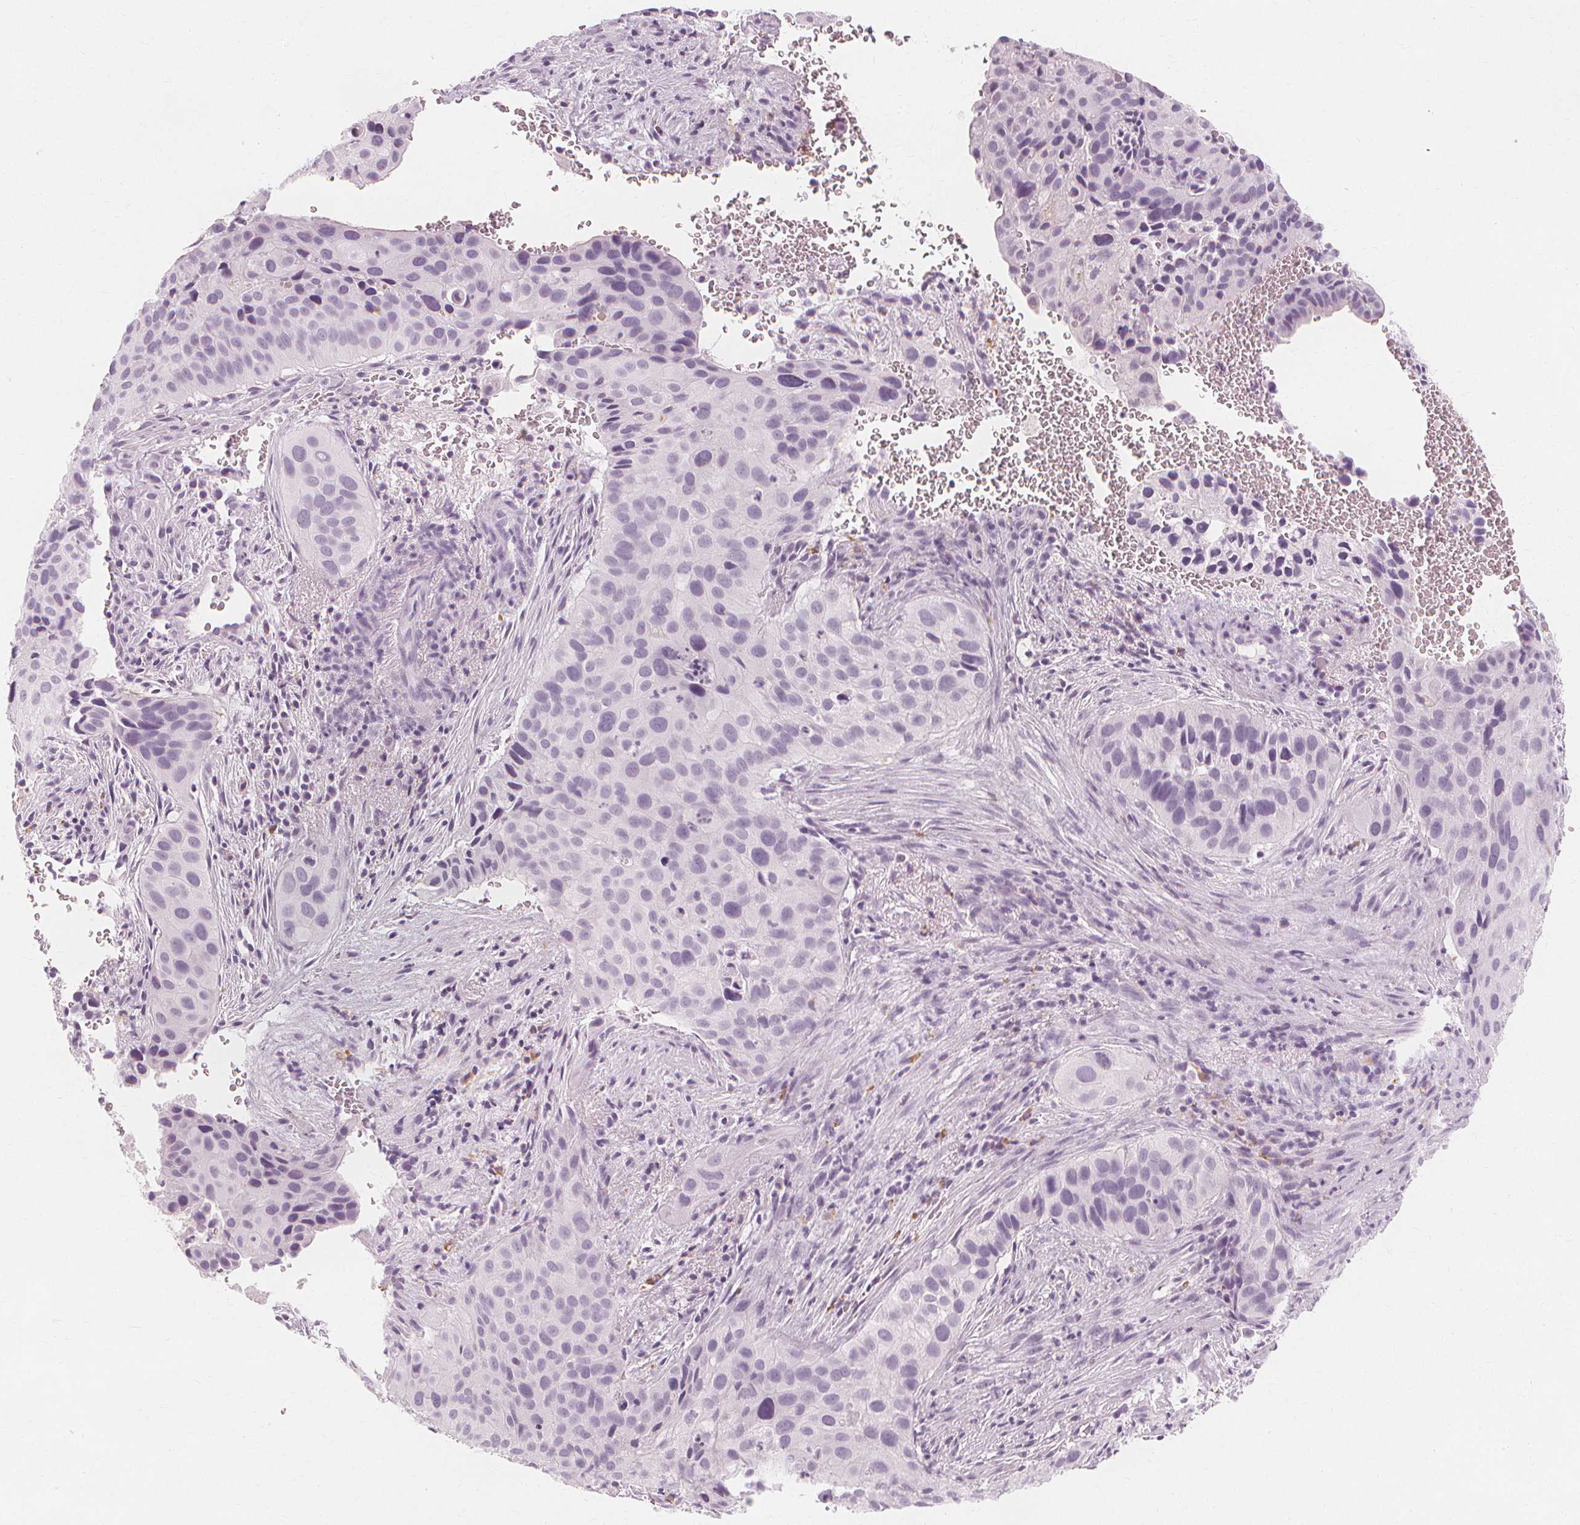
{"staining": {"intensity": "negative", "quantity": "none", "location": "none"}, "tissue": "cervical cancer", "cell_type": "Tumor cells", "image_type": "cancer", "snomed": [{"axis": "morphology", "description": "Squamous cell carcinoma, NOS"}, {"axis": "topography", "description": "Cervix"}], "caption": "An IHC photomicrograph of cervical cancer is shown. There is no staining in tumor cells of cervical cancer. (DAB IHC, high magnification).", "gene": "TFF1", "patient": {"sex": "female", "age": 38}}